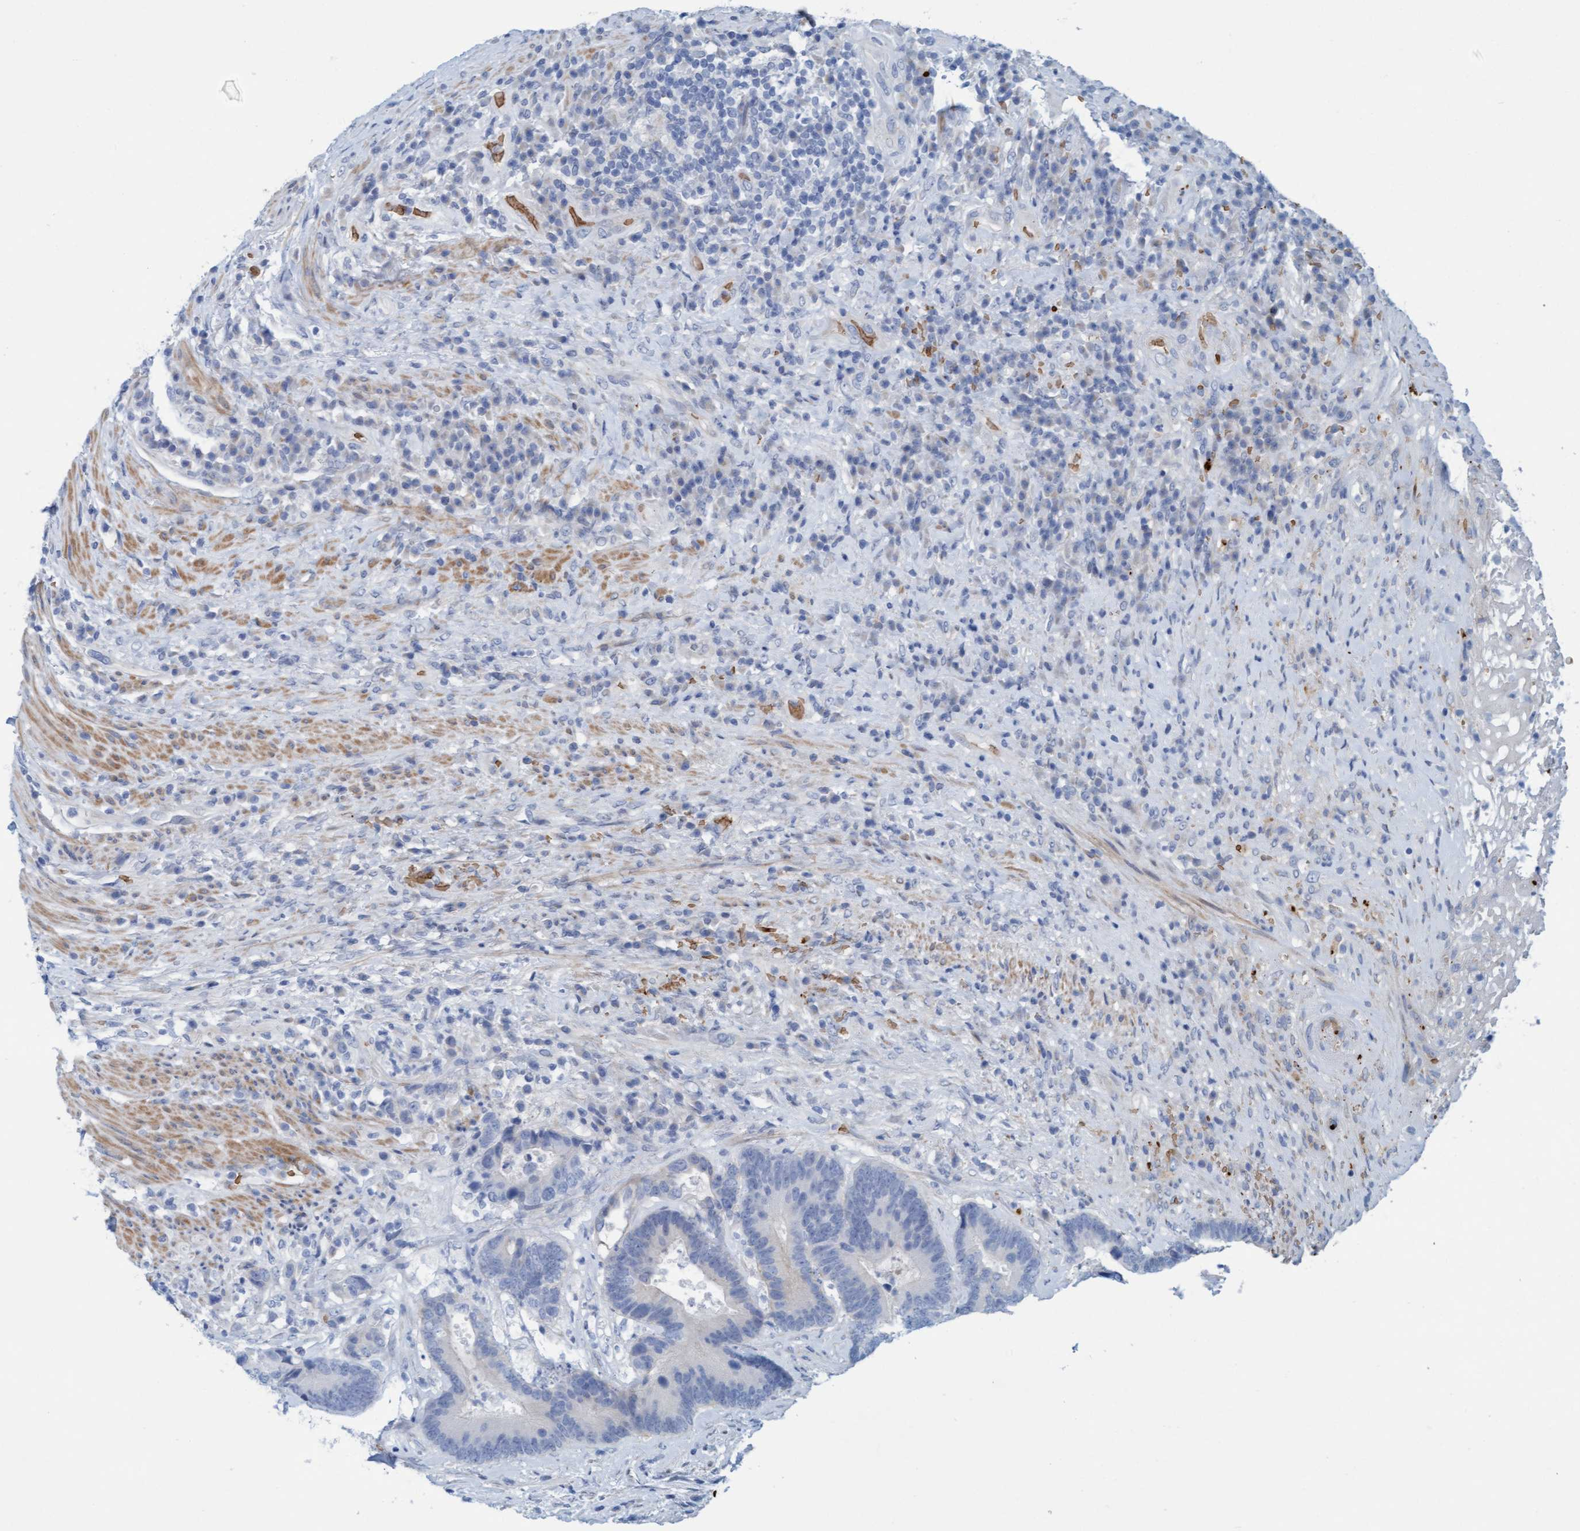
{"staining": {"intensity": "negative", "quantity": "none", "location": "none"}, "tissue": "colorectal cancer", "cell_type": "Tumor cells", "image_type": "cancer", "snomed": [{"axis": "morphology", "description": "Adenocarcinoma, NOS"}, {"axis": "topography", "description": "Rectum"}], "caption": "Immunohistochemistry (IHC) micrograph of colorectal adenocarcinoma stained for a protein (brown), which reveals no staining in tumor cells.", "gene": "P2RX5", "patient": {"sex": "female", "age": 89}}